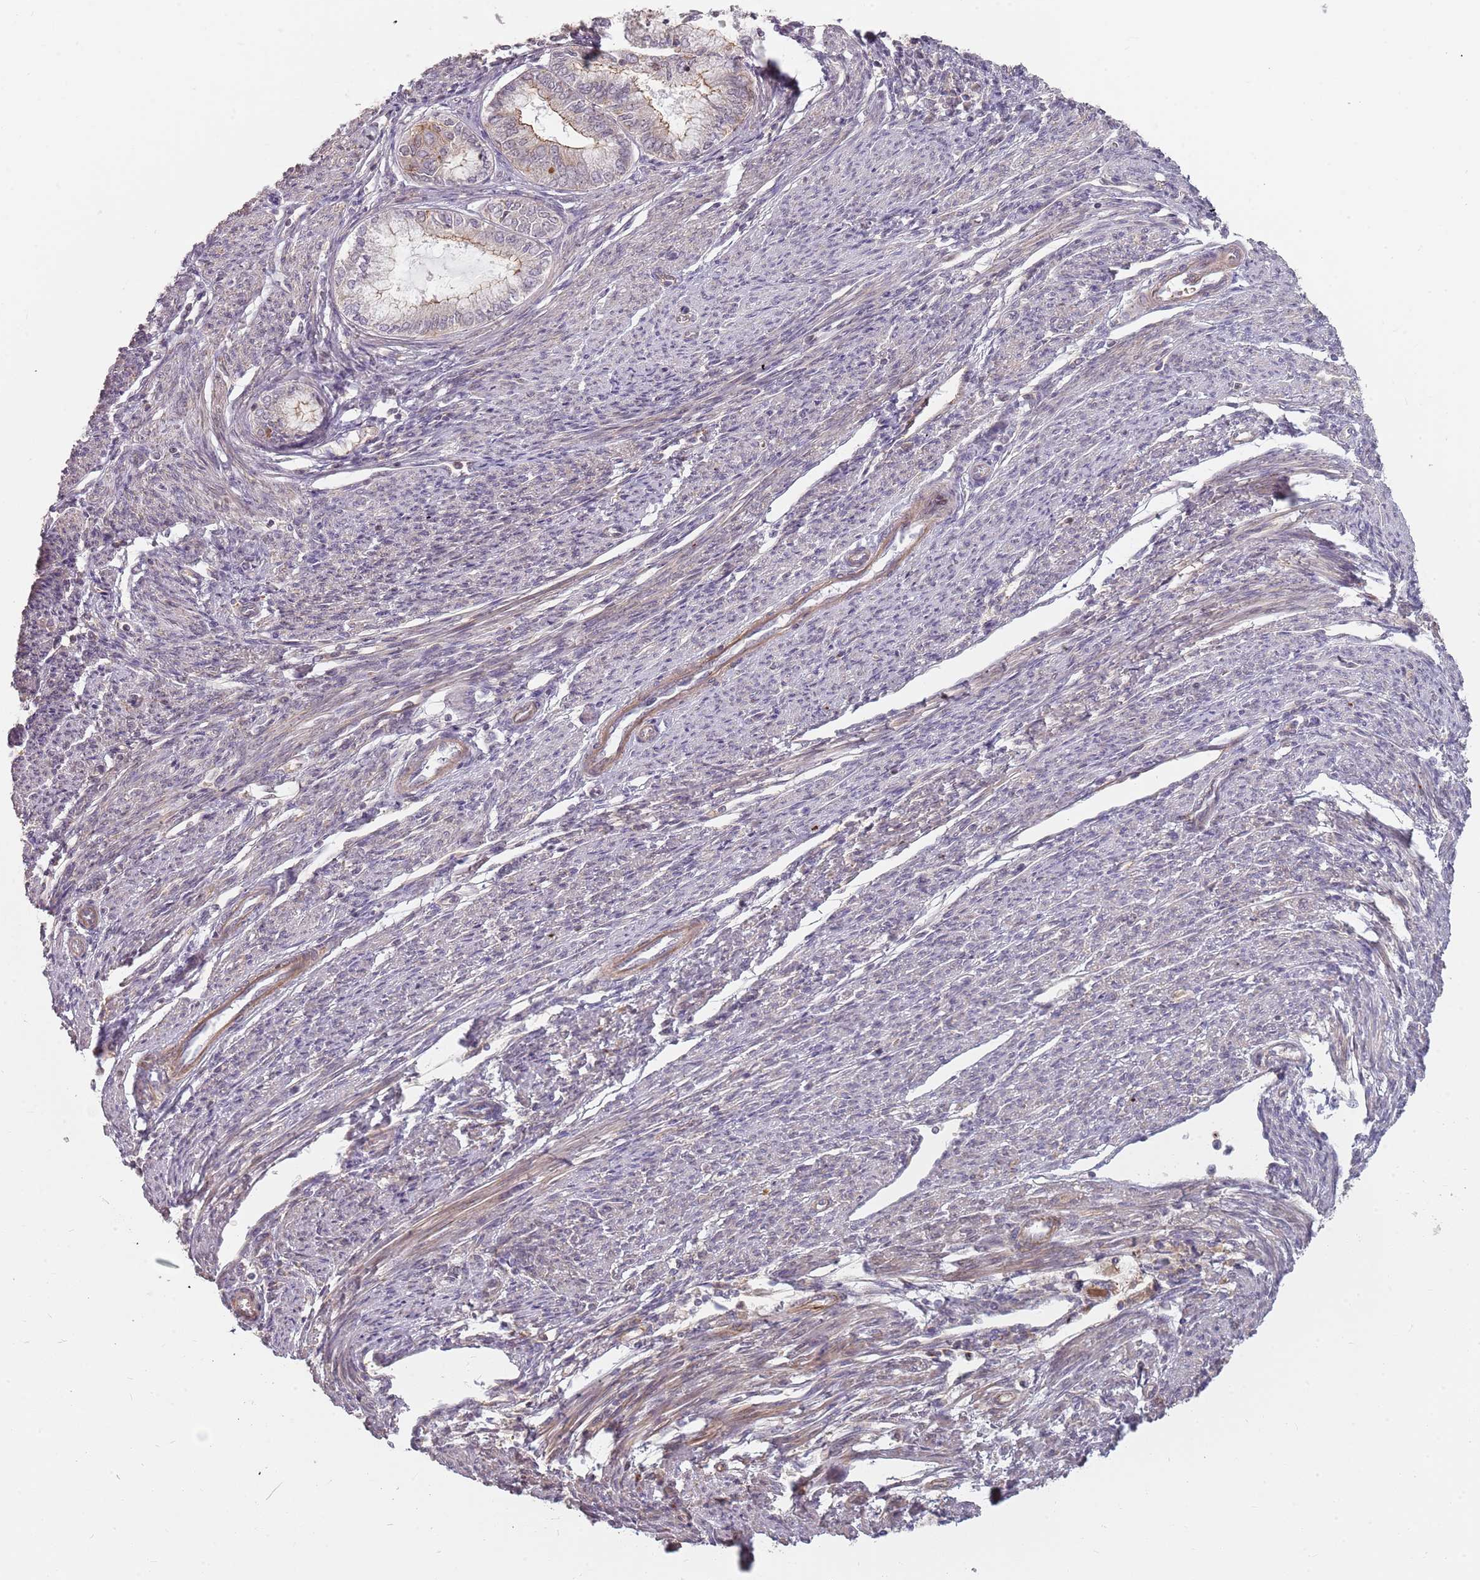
{"staining": {"intensity": "weak", "quantity": "25%-75%", "location": "cytoplasmic/membranous"}, "tissue": "endometrial cancer", "cell_type": "Tumor cells", "image_type": "cancer", "snomed": [{"axis": "morphology", "description": "Adenocarcinoma, NOS"}, {"axis": "topography", "description": "Endometrium"}], "caption": "Immunohistochemical staining of human endometrial cancer (adenocarcinoma) exhibits low levels of weak cytoplasmic/membranous protein staining in about 25%-75% of tumor cells.", "gene": "PPP1R14C", "patient": {"sex": "female", "age": 79}}